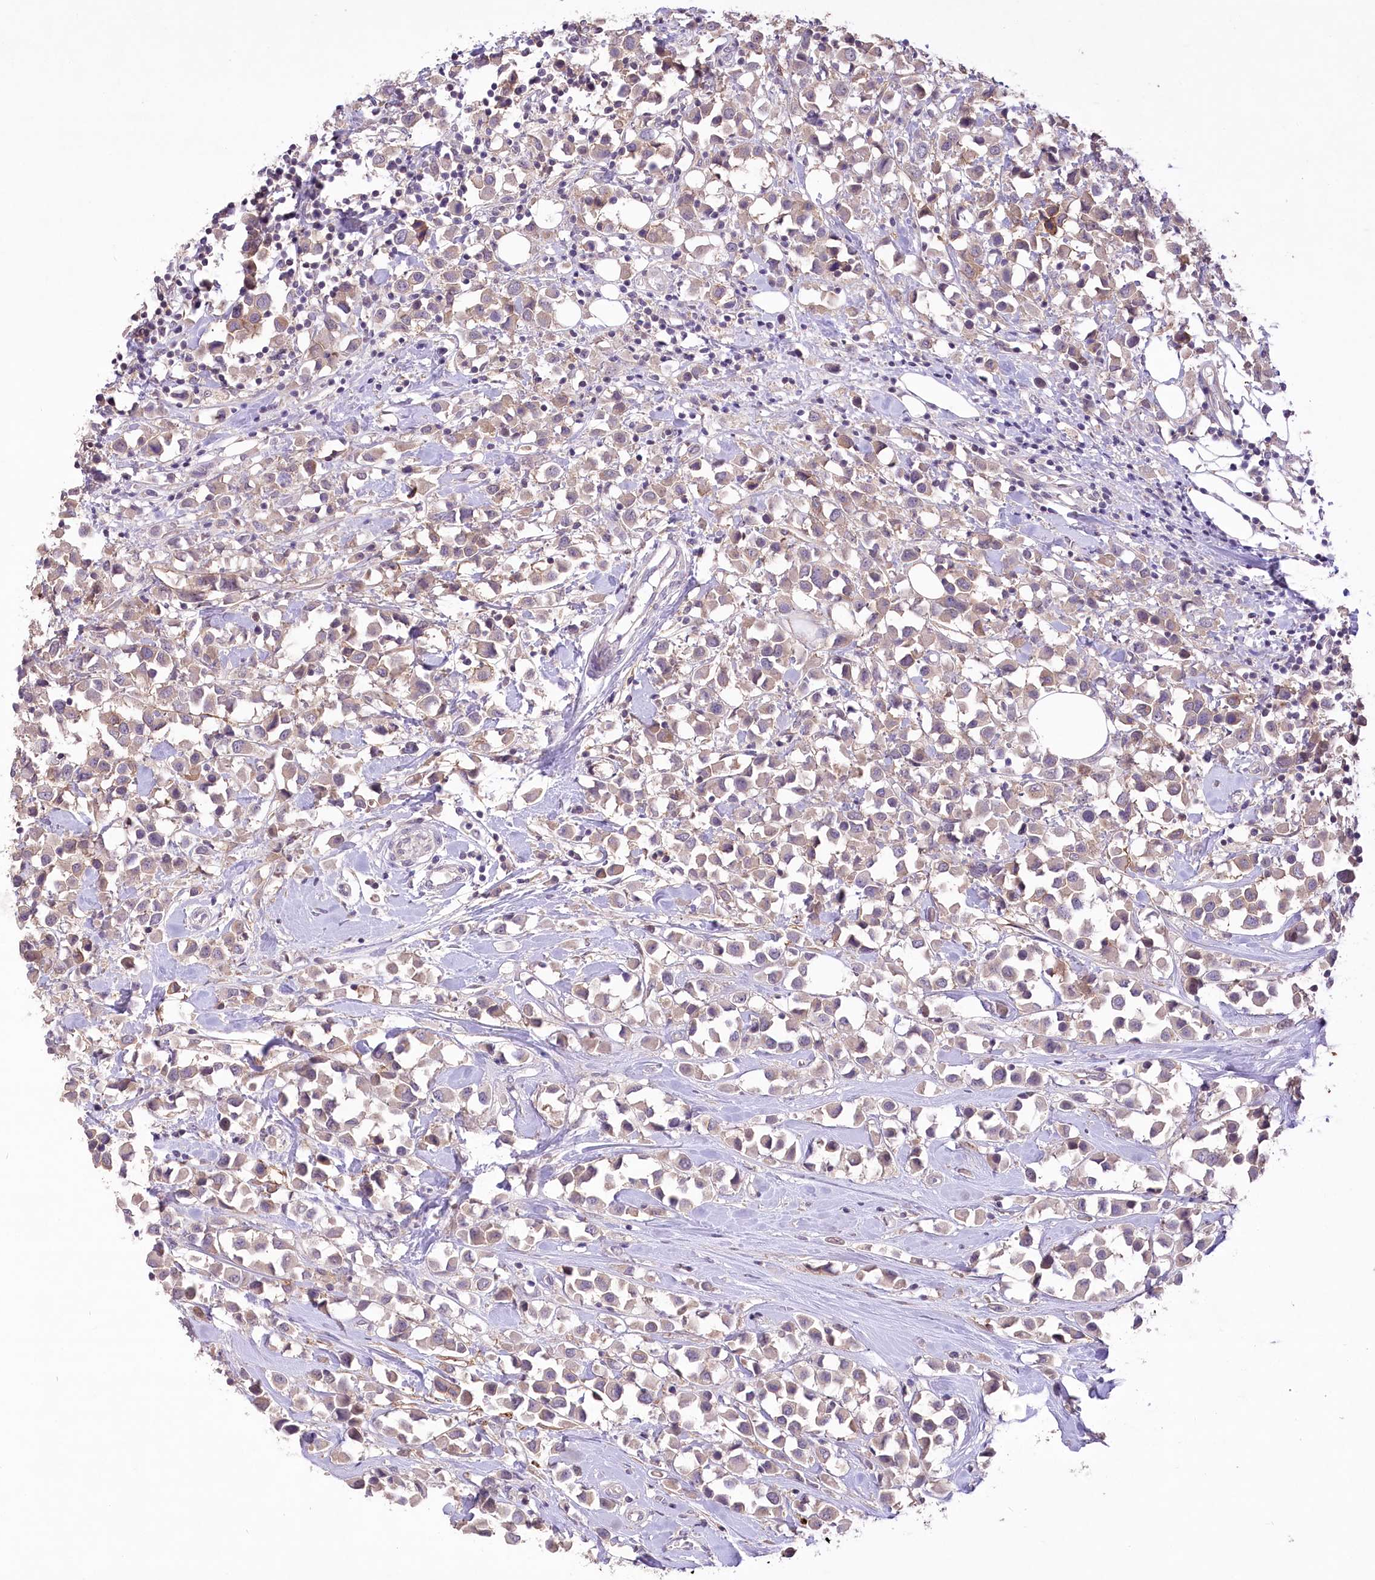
{"staining": {"intensity": "weak", "quantity": "<25%", "location": "cytoplasmic/membranous"}, "tissue": "breast cancer", "cell_type": "Tumor cells", "image_type": "cancer", "snomed": [{"axis": "morphology", "description": "Duct carcinoma"}, {"axis": "topography", "description": "Breast"}], "caption": "The immunohistochemistry micrograph has no significant staining in tumor cells of breast infiltrating ductal carcinoma tissue. (DAB immunohistochemistry visualized using brightfield microscopy, high magnification).", "gene": "ENPP1", "patient": {"sex": "female", "age": 61}}